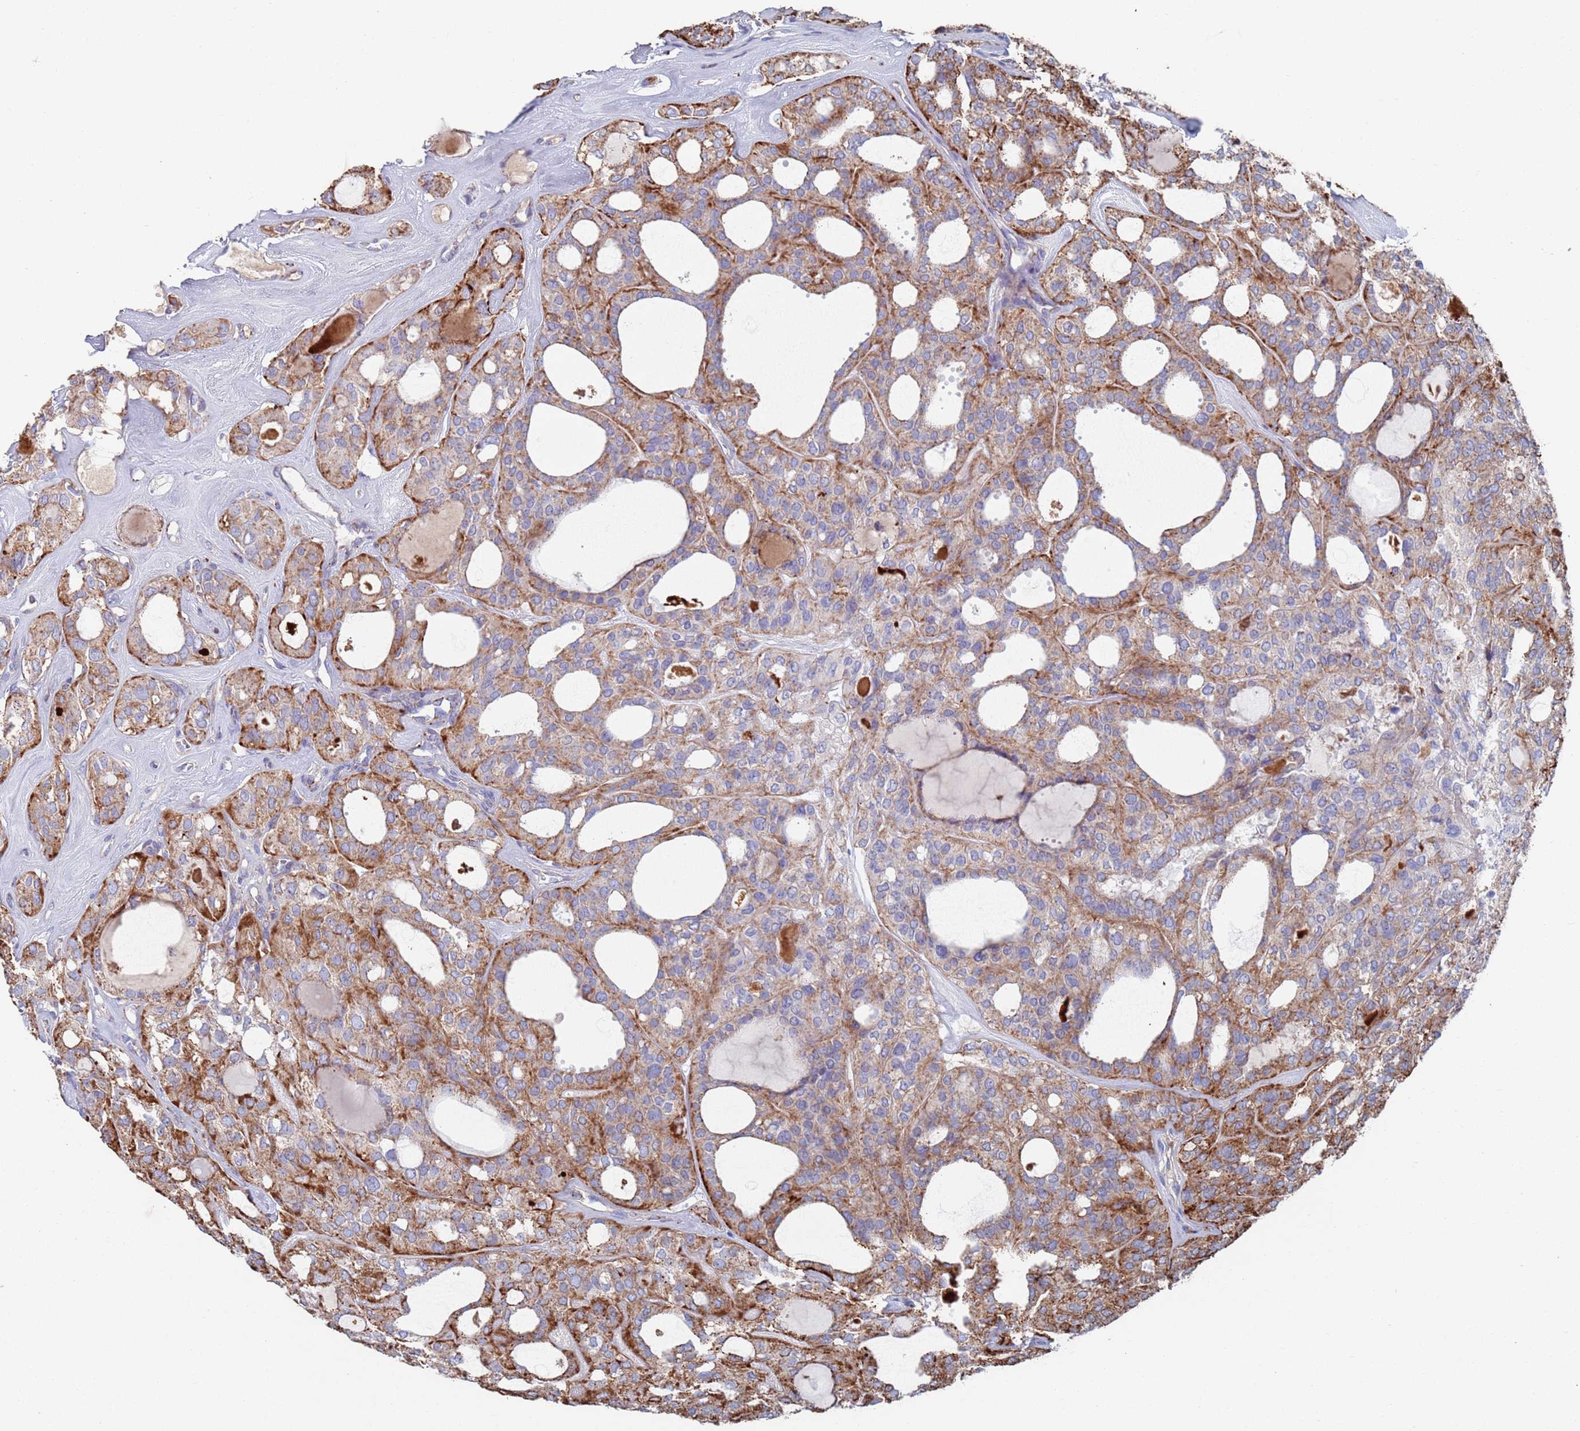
{"staining": {"intensity": "moderate", "quantity": ">75%", "location": "cytoplasmic/membranous"}, "tissue": "thyroid cancer", "cell_type": "Tumor cells", "image_type": "cancer", "snomed": [{"axis": "morphology", "description": "Follicular adenoma carcinoma, NOS"}, {"axis": "topography", "description": "Thyroid gland"}], "caption": "An image of thyroid follicular adenoma carcinoma stained for a protein demonstrates moderate cytoplasmic/membranous brown staining in tumor cells.", "gene": "MRPL22", "patient": {"sex": "male", "age": 75}}